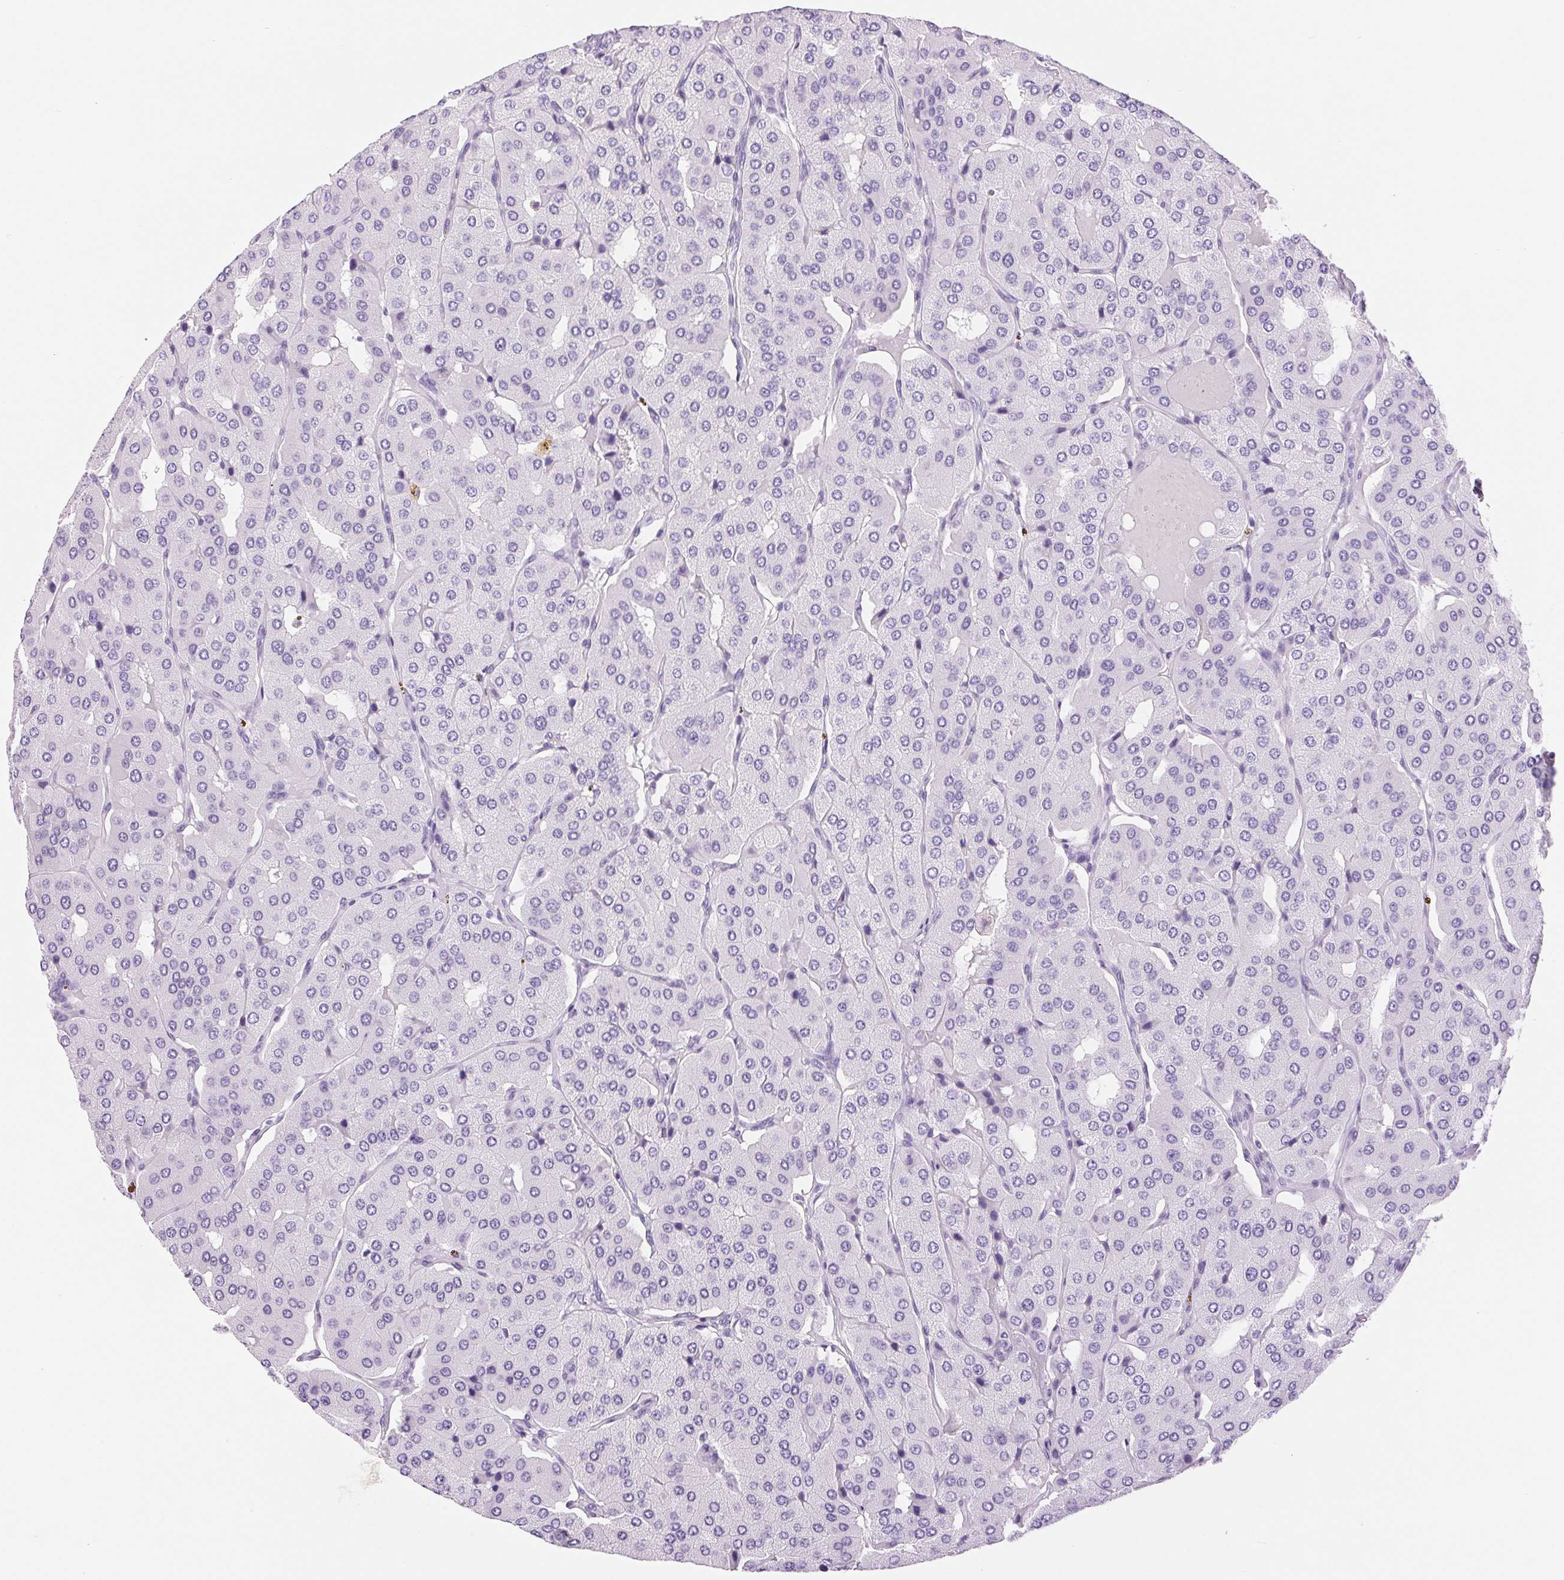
{"staining": {"intensity": "negative", "quantity": "none", "location": "none"}, "tissue": "parathyroid gland", "cell_type": "Glandular cells", "image_type": "normal", "snomed": [{"axis": "morphology", "description": "Normal tissue, NOS"}, {"axis": "morphology", "description": "Adenoma, NOS"}, {"axis": "topography", "description": "Parathyroid gland"}], "caption": "Immunohistochemistry (IHC) of unremarkable human parathyroid gland exhibits no staining in glandular cells. (DAB immunohistochemistry (IHC) with hematoxylin counter stain).", "gene": "SERPINB3", "patient": {"sex": "female", "age": 86}}